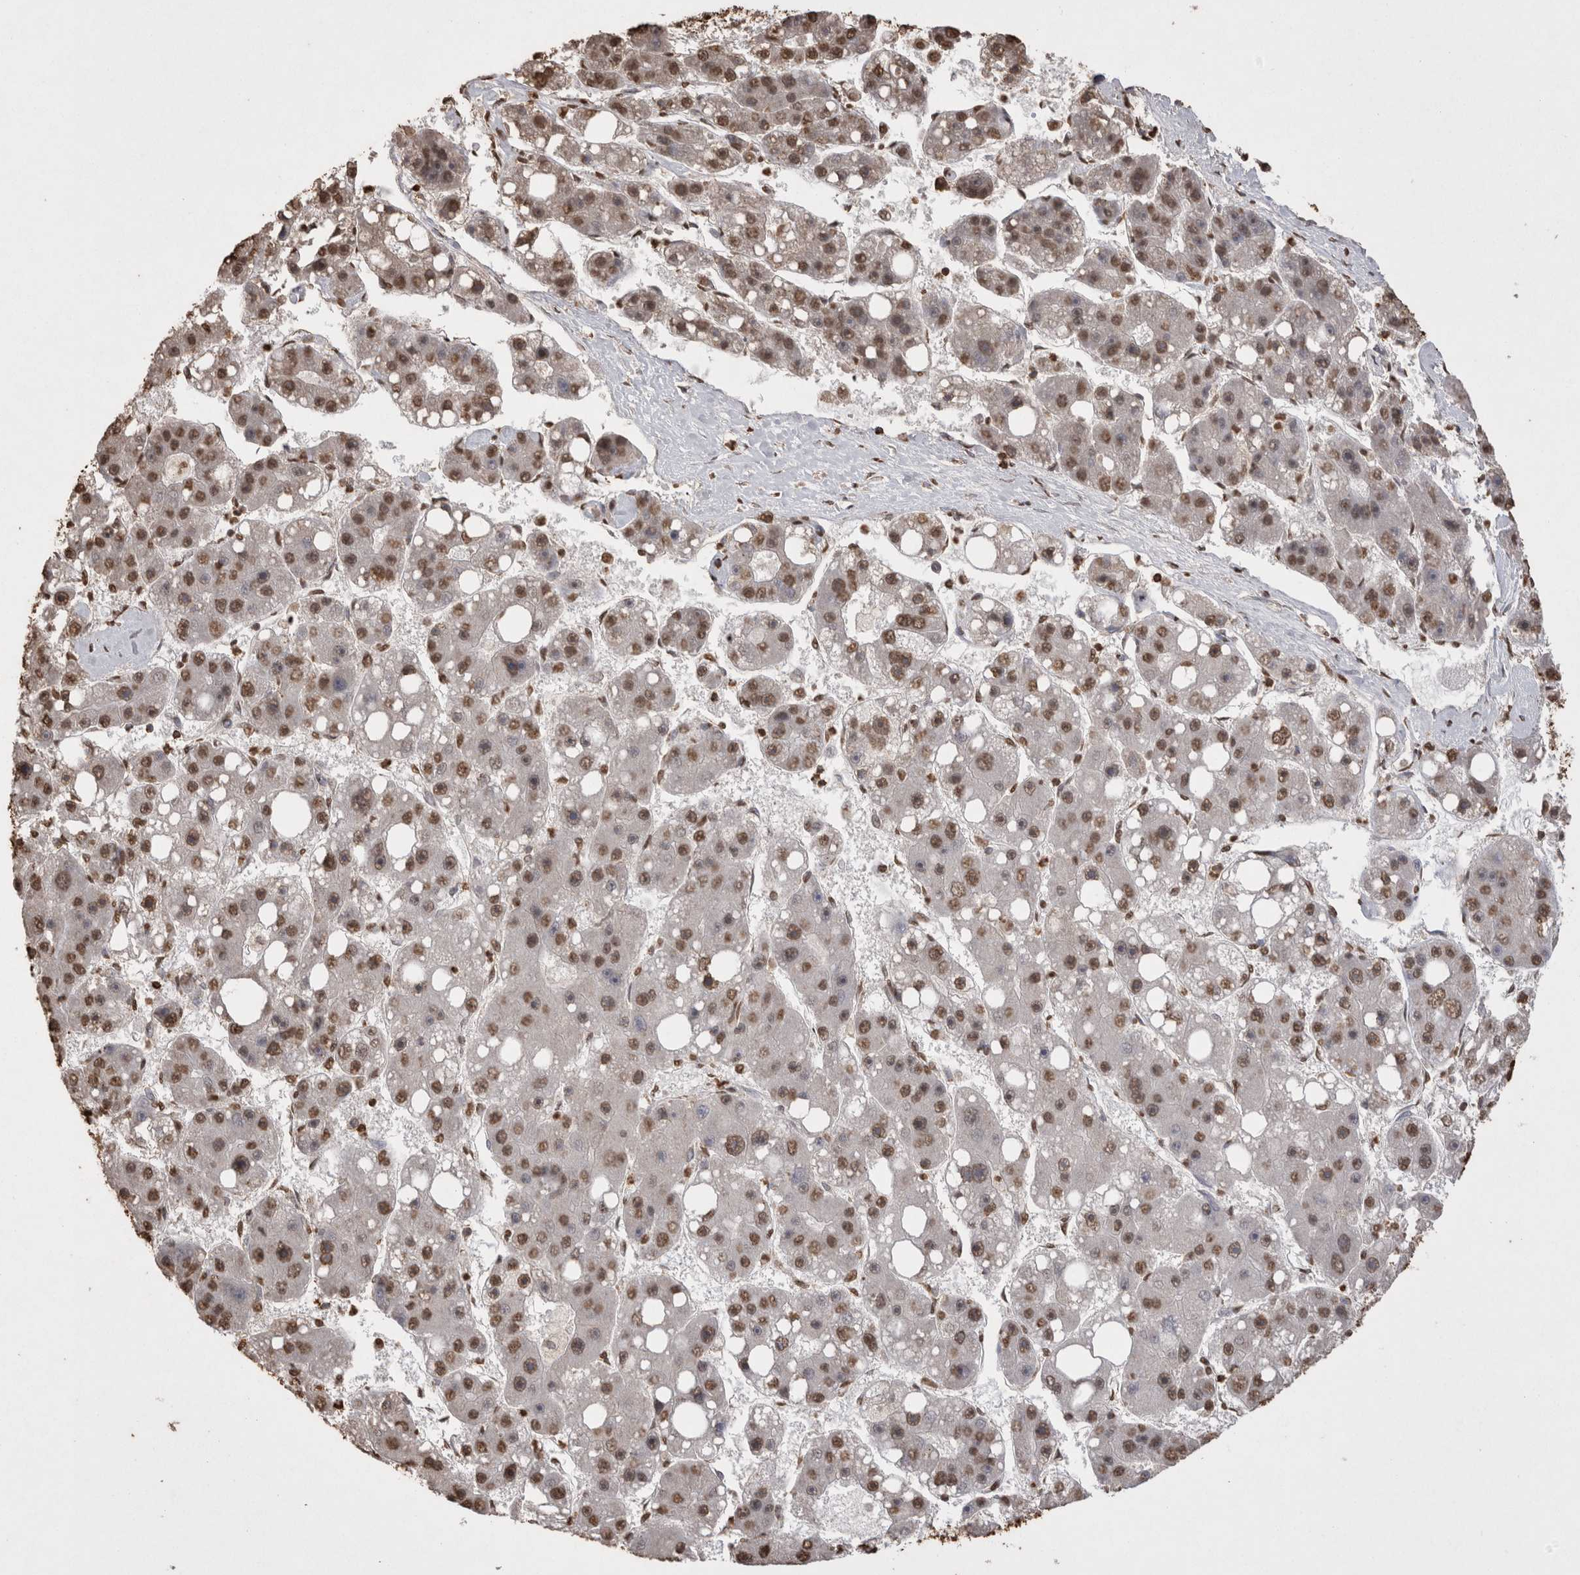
{"staining": {"intensity": "moderate", "quantity": ">75%", "location": "nuclear"}, "tissue": "liver cancer", "cell_type": "Tumor cells", "image_type": "cancer", "snomed": [{"axis": "morphology", "description": "Carcinoma, Hepatocellular, NOS"}, {"axis": "topography", "description": "Liver"}], "caption": "High-power microscopy captured an IHC histopathology image of hepatocellular carcinoma (liver), revealing moderate nuclear staining in approximately >75% of tumor cells.", "gene": "POU5F1", "patient": {"sex": "female", "age": 61}}